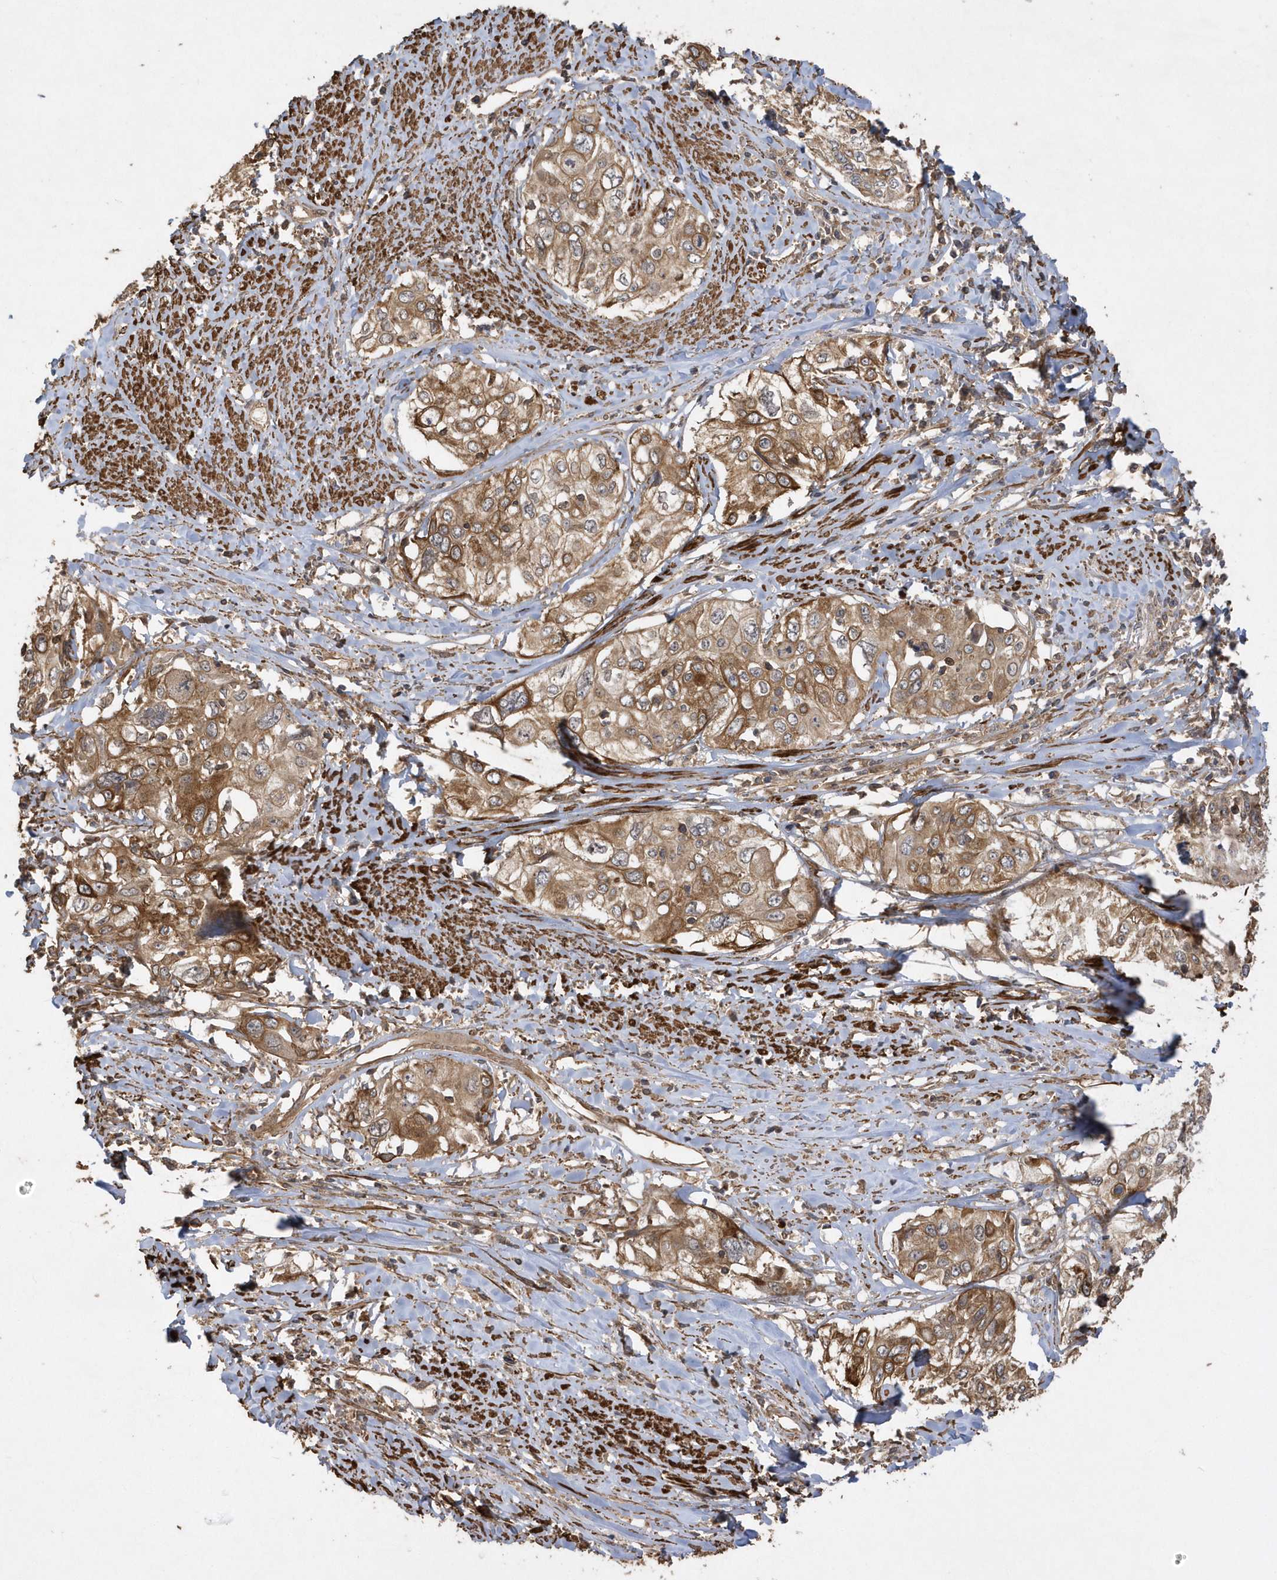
{"staining": {"intensity": "moderate", "quantity": ">75%", "location": "cytoplasmic/membranous"}, "tissue": "cervical cancer", "cell_type": "Tumor cells", "image_type": "cancer", "snomed": [{"axis": "morphology", "description": "Squamous cell carcinoma, NOS"}, {"axis": "topography", "description": "Cervix"}], "caption": "Protein expression analysis of human cervical squamous cell carcinoma reveals moderate cytoplasmic/membranous expression in about >75% of tumor cells.", "gene": "SENP8", "patient": {"sex": "female", "age": 31}}